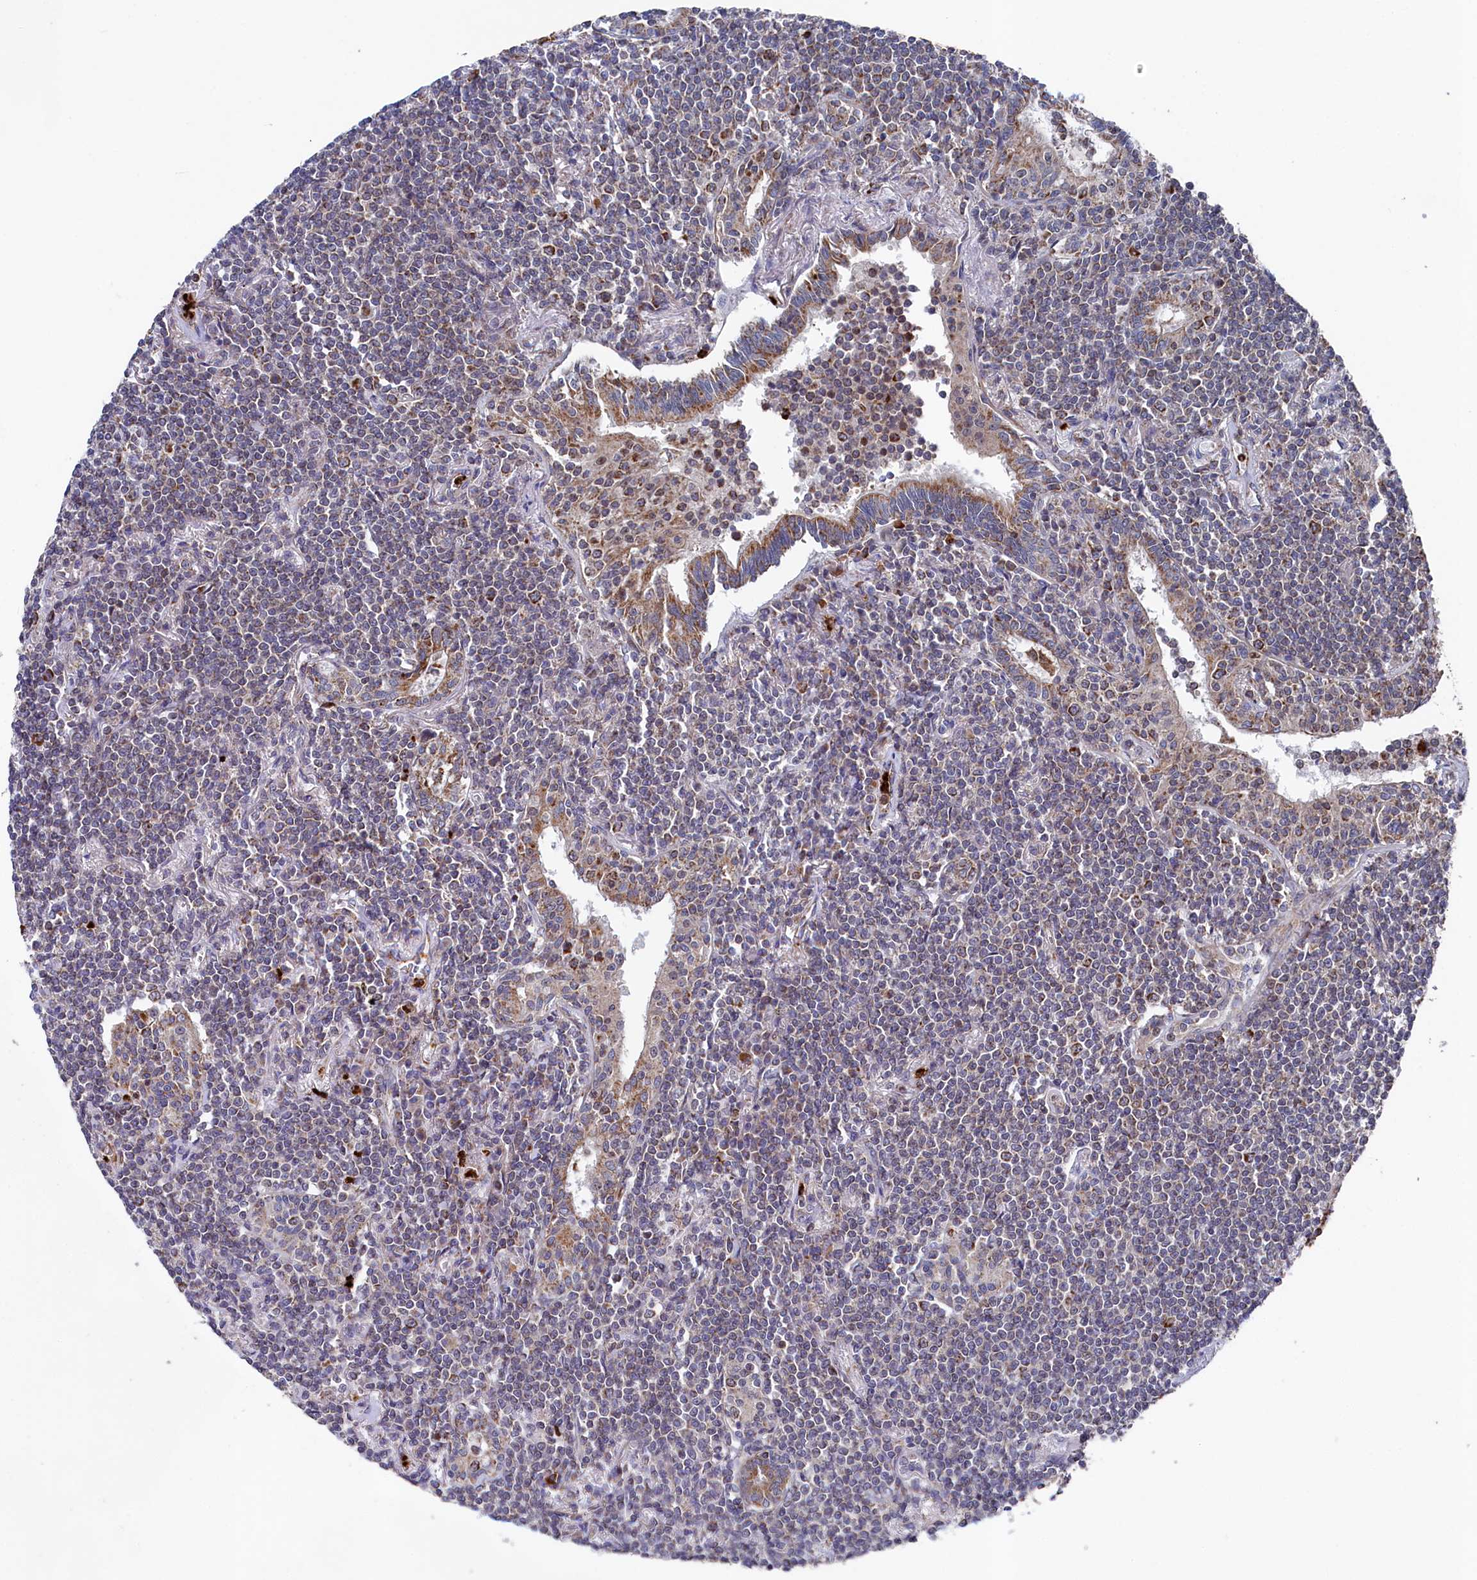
{"staining": {"intensity": "weak", "quantity": "25%-75%", "location": "cytoplasmic/membranous"}, "tissue": "lymphoma", "cell_type": "Tumor cells", "image_type": "cancer", "snomed": [{"axis": "morphology", "description": "Malignant lymphoma, non-Hodgkin's type, Low grade"}, {"axis": "topography", "description": "Lung"}], "caption": "Immunohistochemical staining of human lymphoma shows low levels of weak cytoplasmic/membranous staining in about 25%-75% of tumor cells.", "gene": "CHCHD1", "patient": {"sex": "female", "age": 71}}